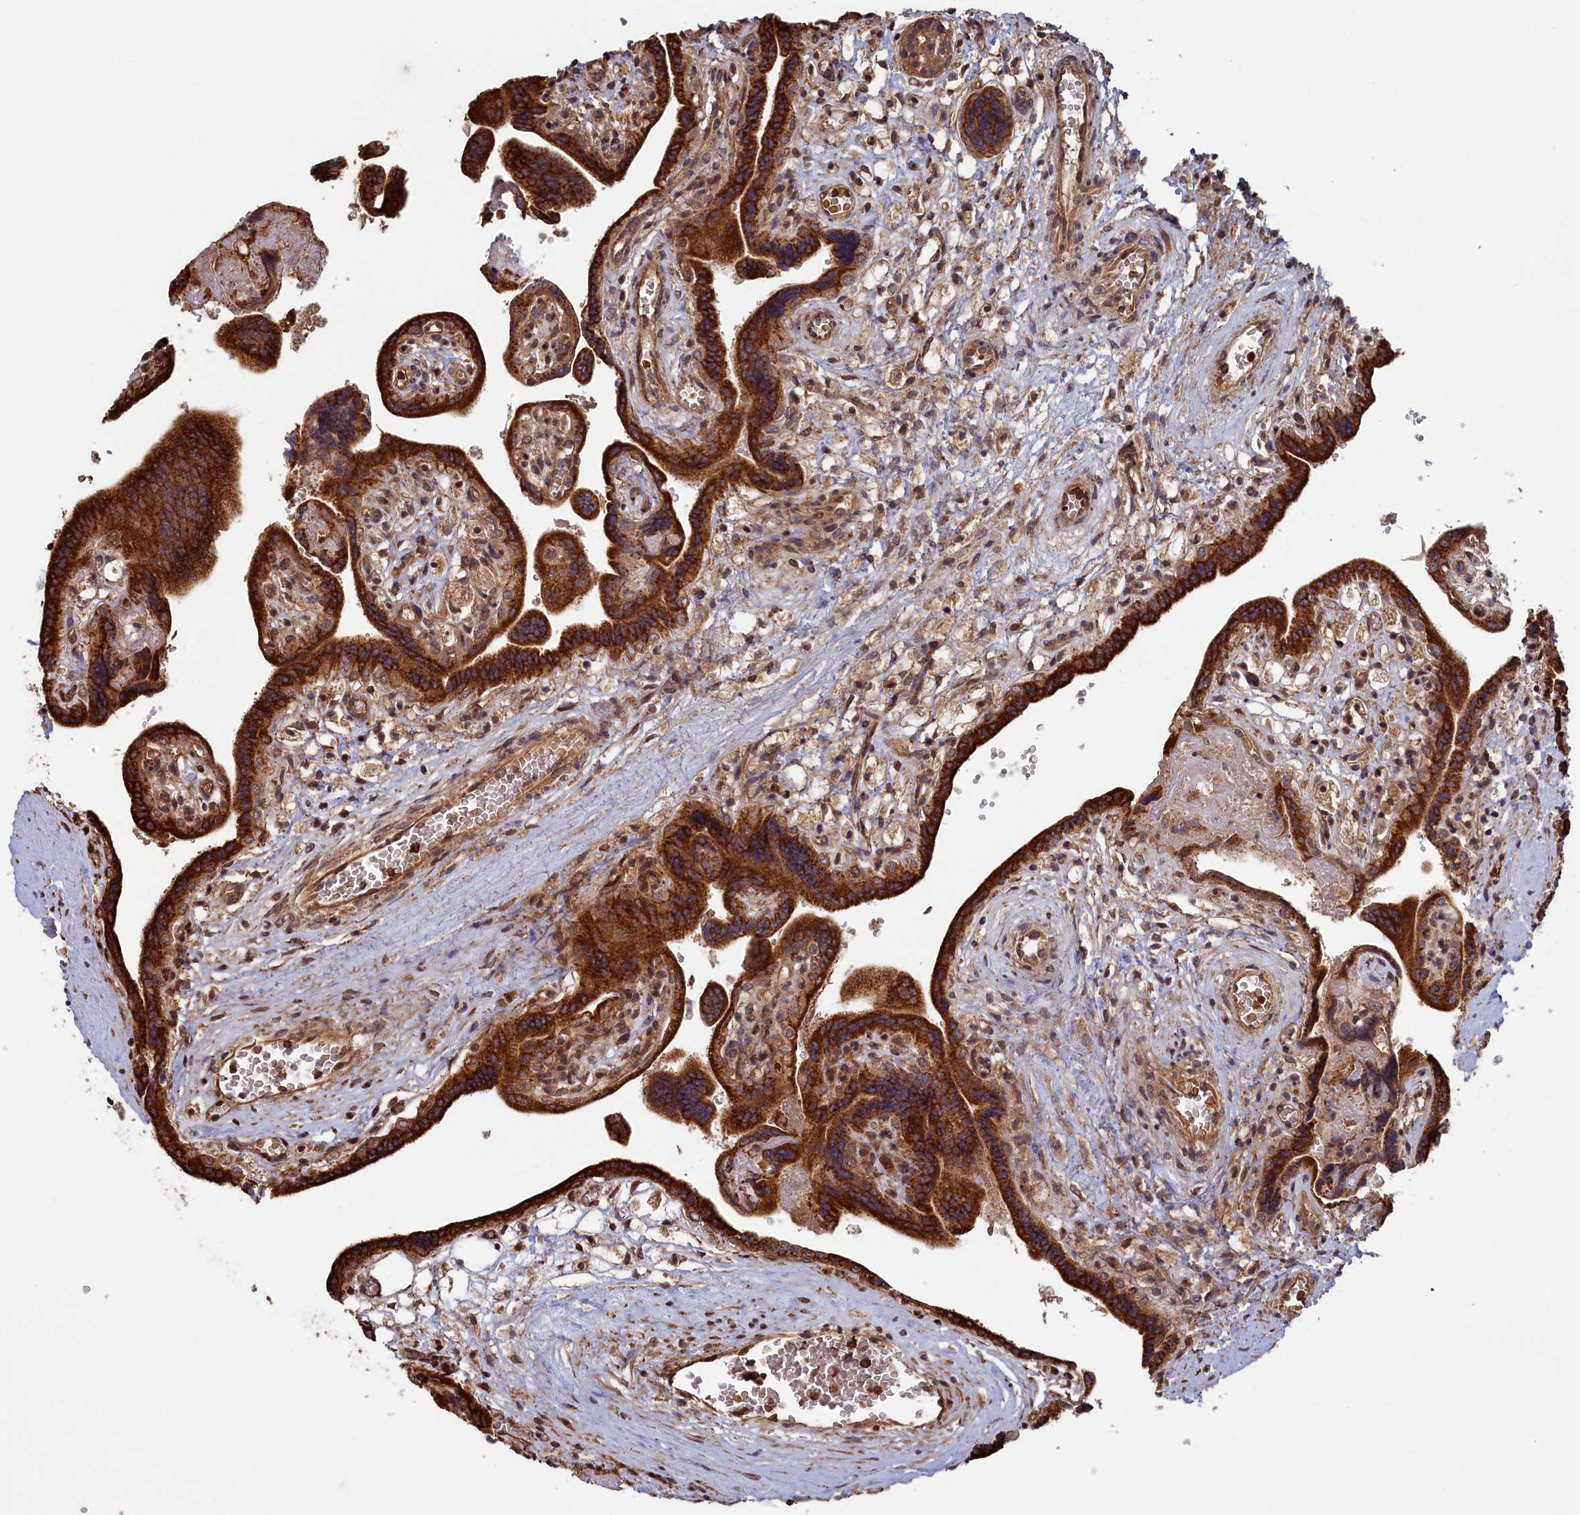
{"staining": {"intensity": "strong", "quantity": ">75%", "location": "cytoplasmic/membranous"}, "tissue": "placenta", "cell_type": "Trophoblastic cells", "image_type": "normal", "snomed": [{"axis": "morphology", "description": "Normal tissue, NOS"}, {"axis": "topography", "description": "Placenta"}], "caption": "Protein staining reveals strong cytoplasmic/membranous positivity in about >75% of trophoblastic cells in unremarkable placenta. (DAB (3,3'-diaminobenzidine) = brown stain, brightfield microscopy at high magnification).", "gene": "RILPL1", "patient": {"sex": "female", "age": 37}}